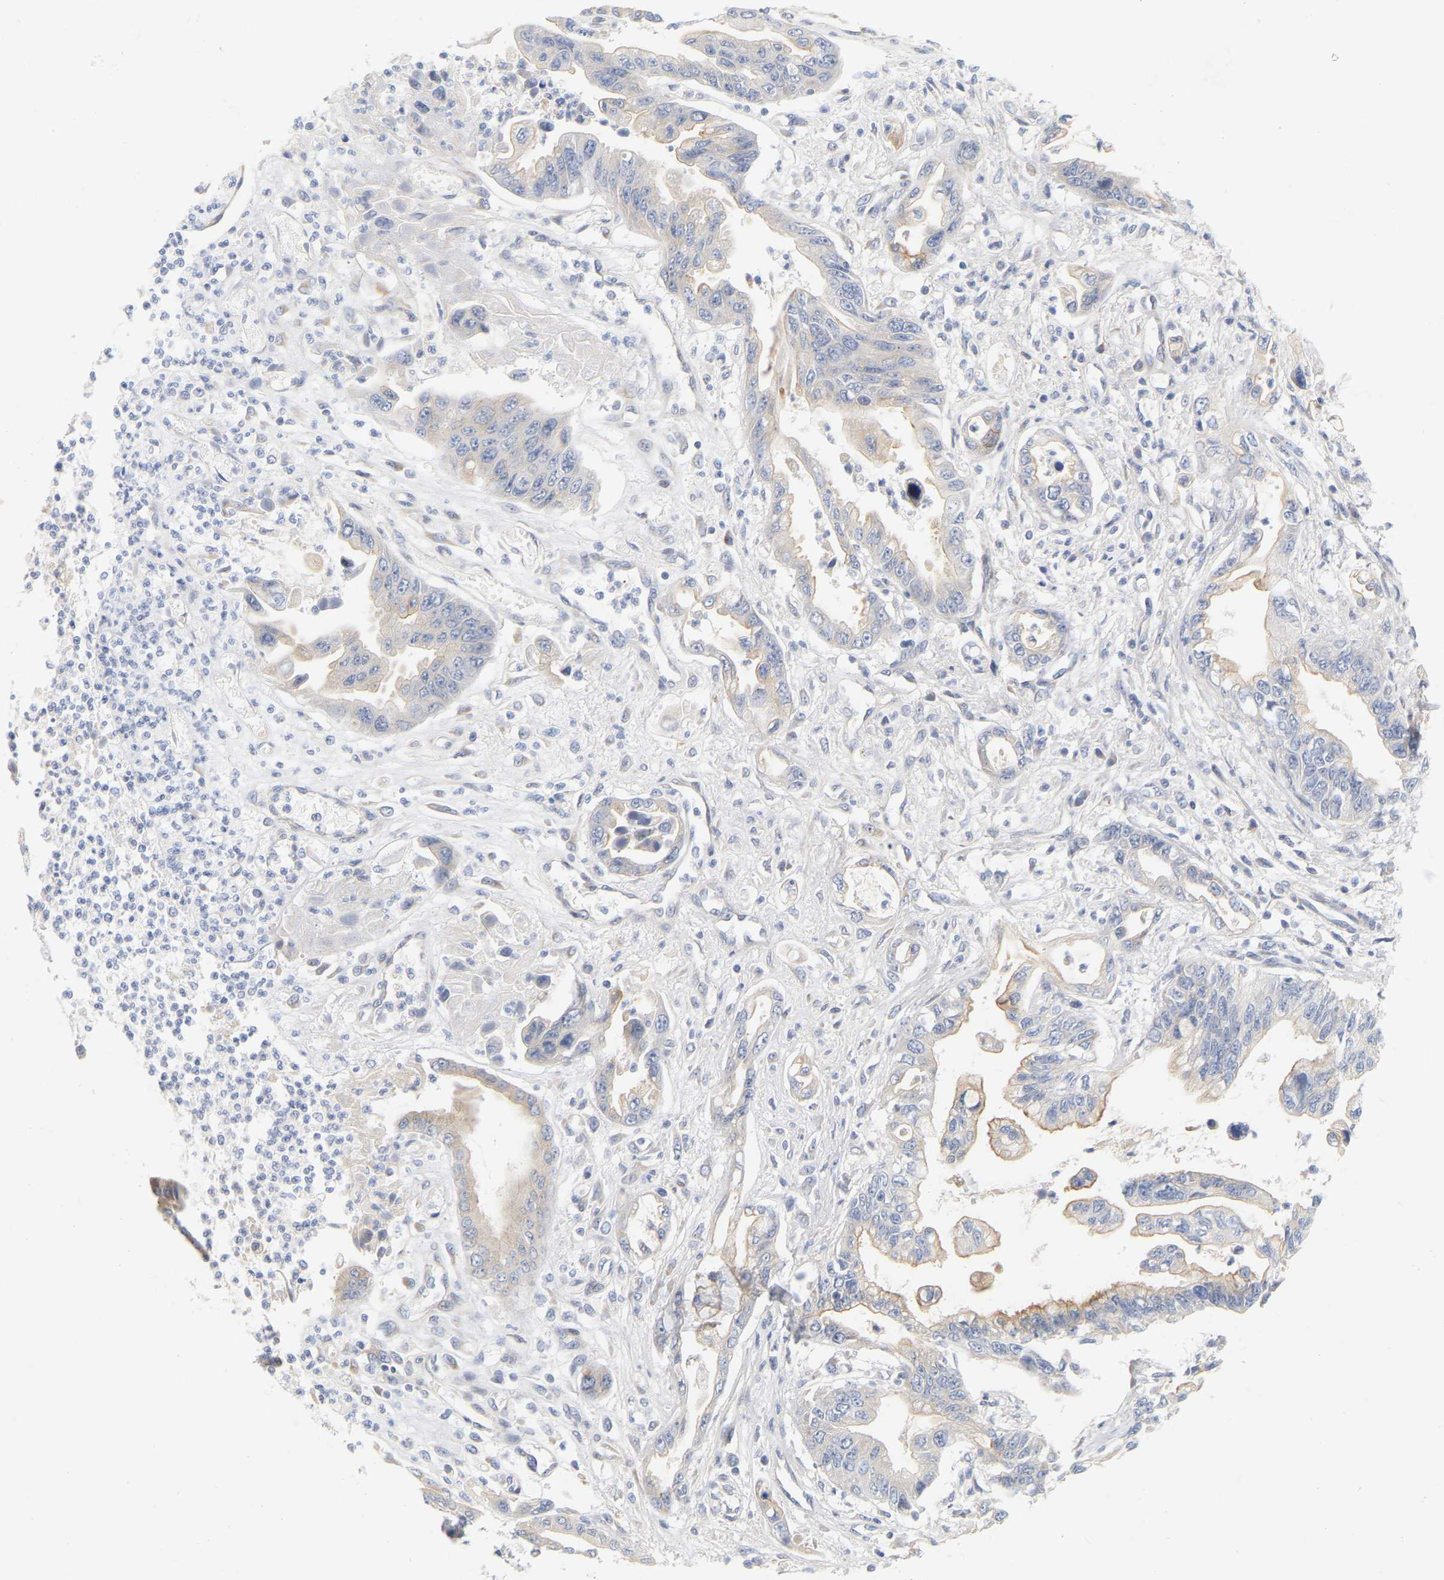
{"staining": {"intensity": "weak", "quantity": "<25%", "location": "cytoplasmic/membranous"}, "tissue": "pancreatic cancer", "cell_type": "Tumor cells", "image_type": "cancer", "snomed": [{"axis": "morphology", "description": "Adenocarcinoma, NOS"}, {"axis": "topography", "description": "Pancreas"}], "caption": "Tumor cells are negative for brown protein staining in adenocarcinoma (pancreatic).", "gene": "MINDY4", "patient": {"sex": "male", "age": 56}}